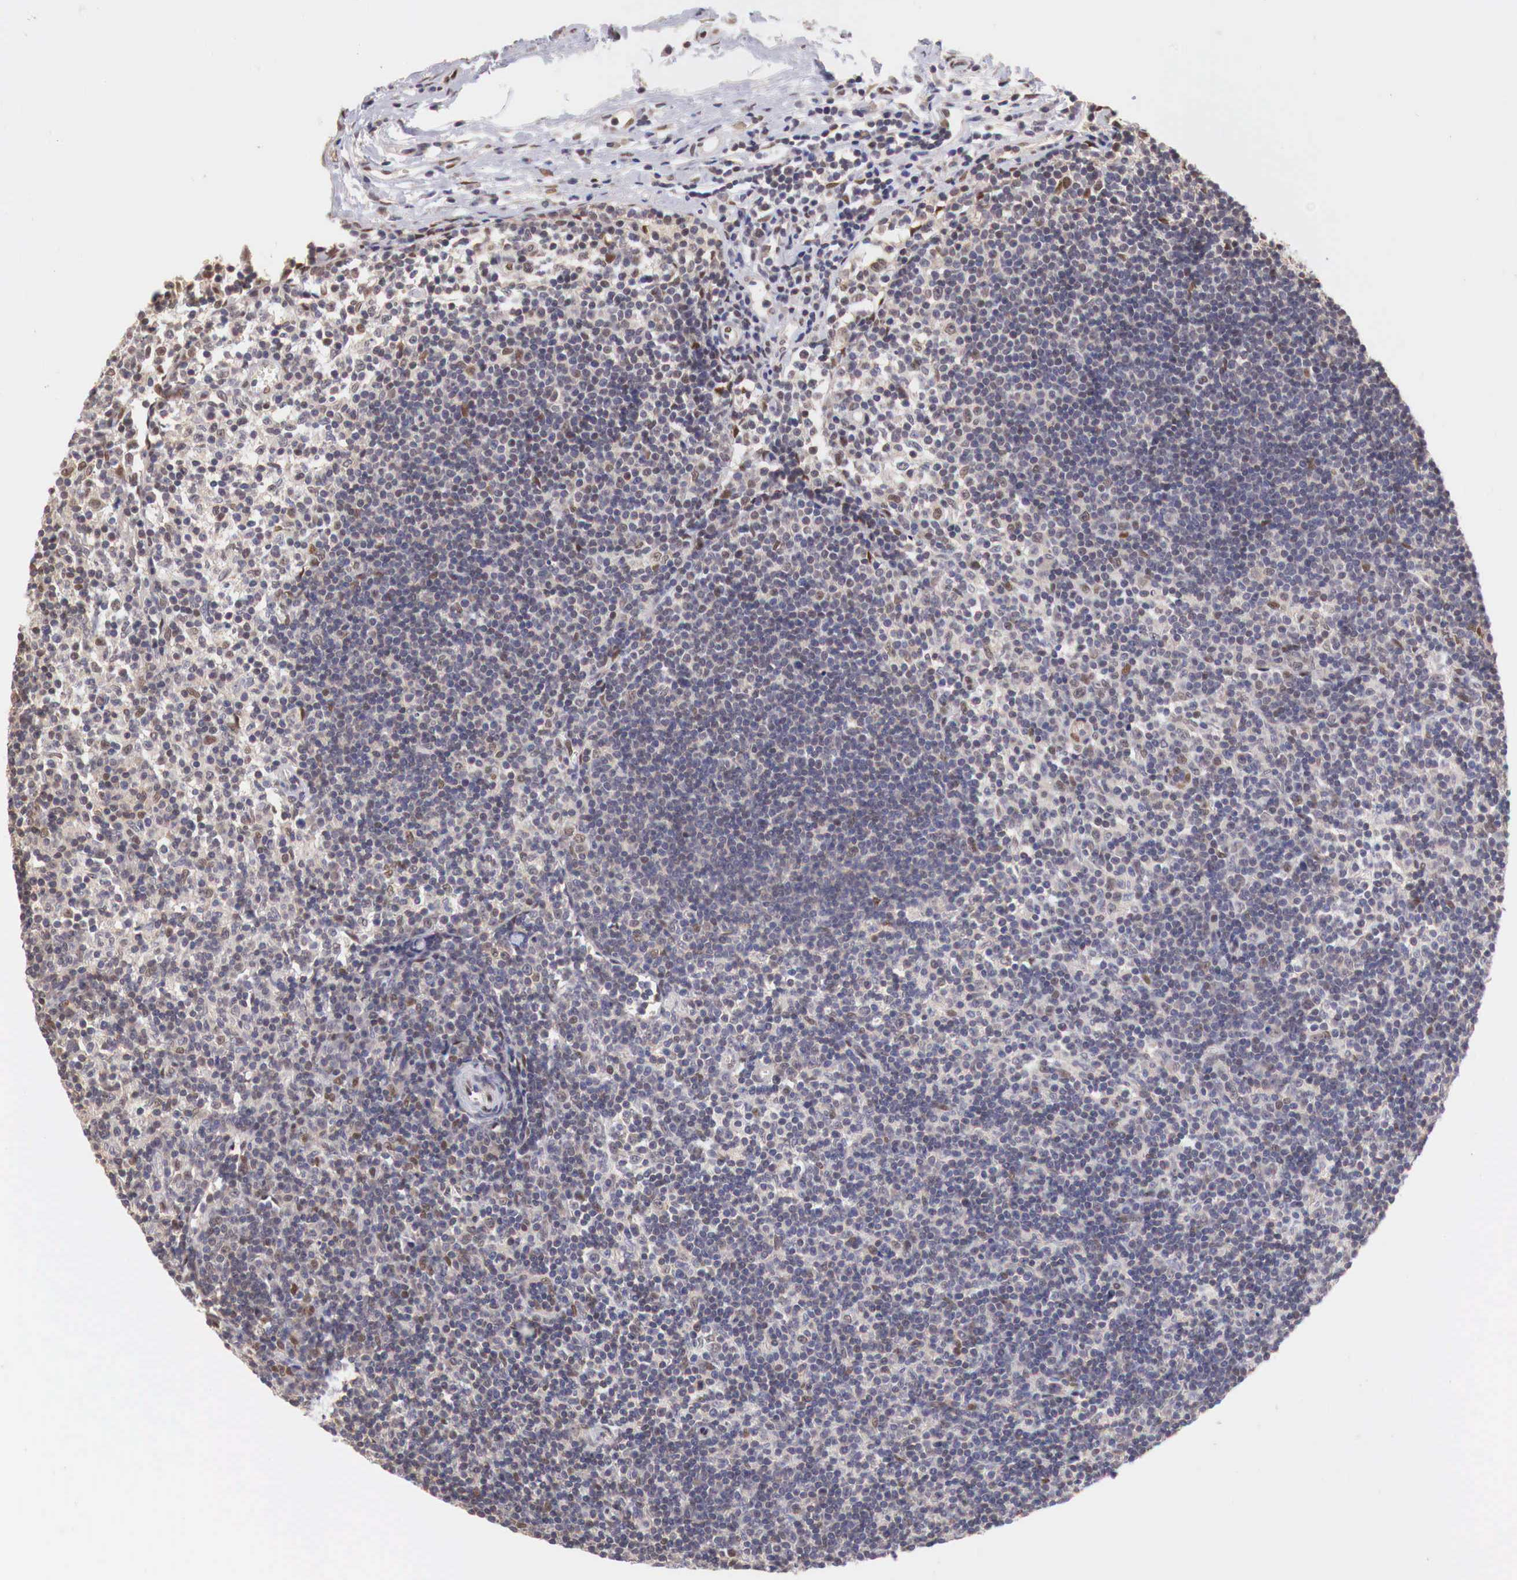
{"staining": {"intensity": "strong", "quantity": ">75%", "location": "cytoplasmic/membranous,nuclear"}, "tissue": "lymph node", "cell_type": "Germinal center cells", "image_type": "normal", "snomed": [{"axis": "morphology", "description": "Normal tissue, NOS"}, {"axis": "topography", "description": "Lymph node"}], "caption": "Strong cytoplasmic/membranous,nuclear positivity for a protein is identified in about >75% of germinal center cells of benign lymph node using immunohistochemistry.", "gene": "PABIR2", "patient": {"sex": "female", "age": 53}}